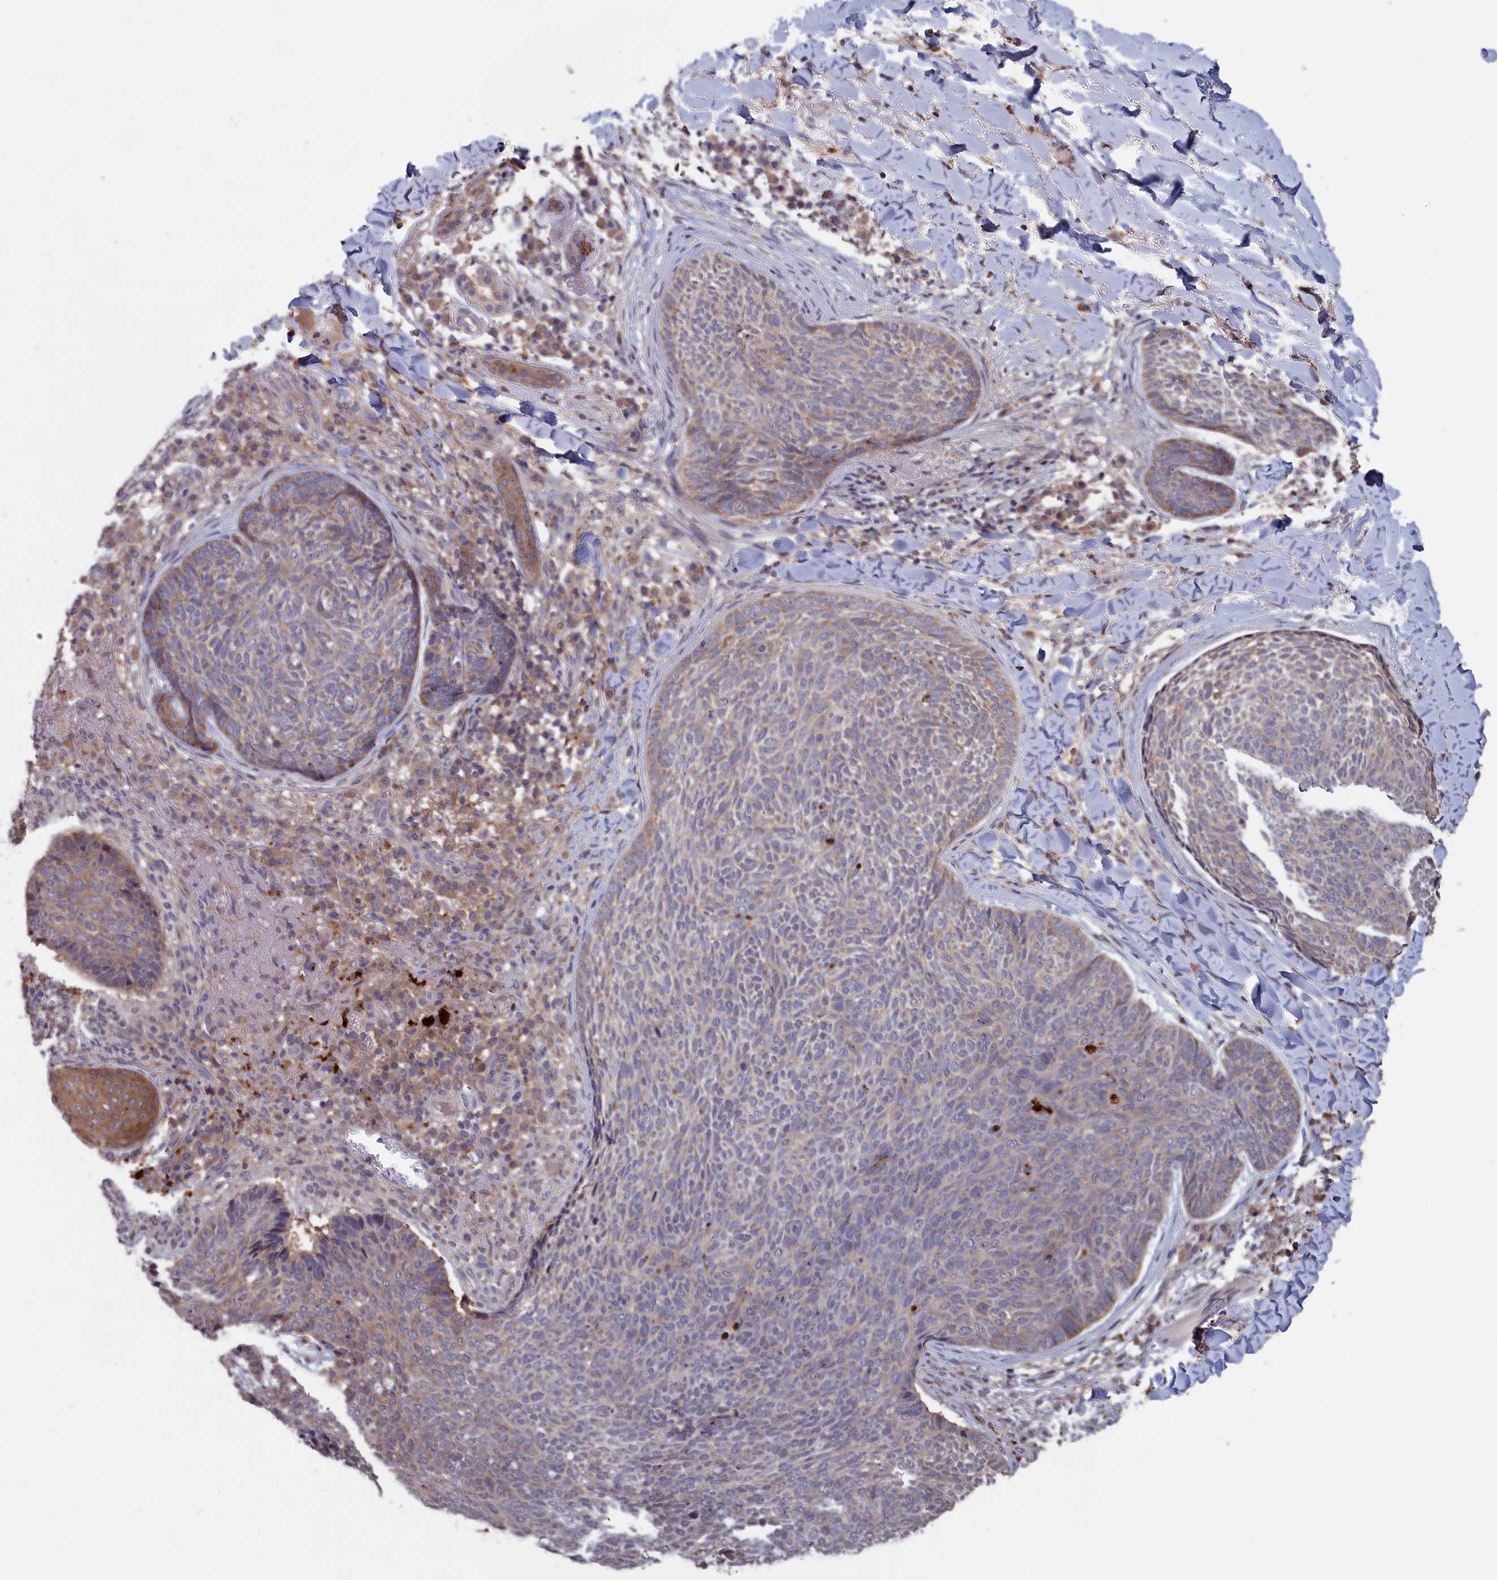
{"staining": {"intensity": "weak", "quantity": "25%-75%", "location": "cytoplasmic/membranous"}, "tissue": "skin cancer", "cell_type": "Tumor cells", "image_type": "cancer", "snomed": [{"axis": "morphology", "description": "Basal cell carcinoma"}, {"axis": "topography", "description": "Skin"}], "caption": "IHC (DAB) staining of skin cancer (basal cell carcinoma) displays weak cytoplasmic/membranous protein staining in approximately 25%-75% of tumor cells.", "gene": "CACTIN", "patient": {"sex": "male", "age": 85}}